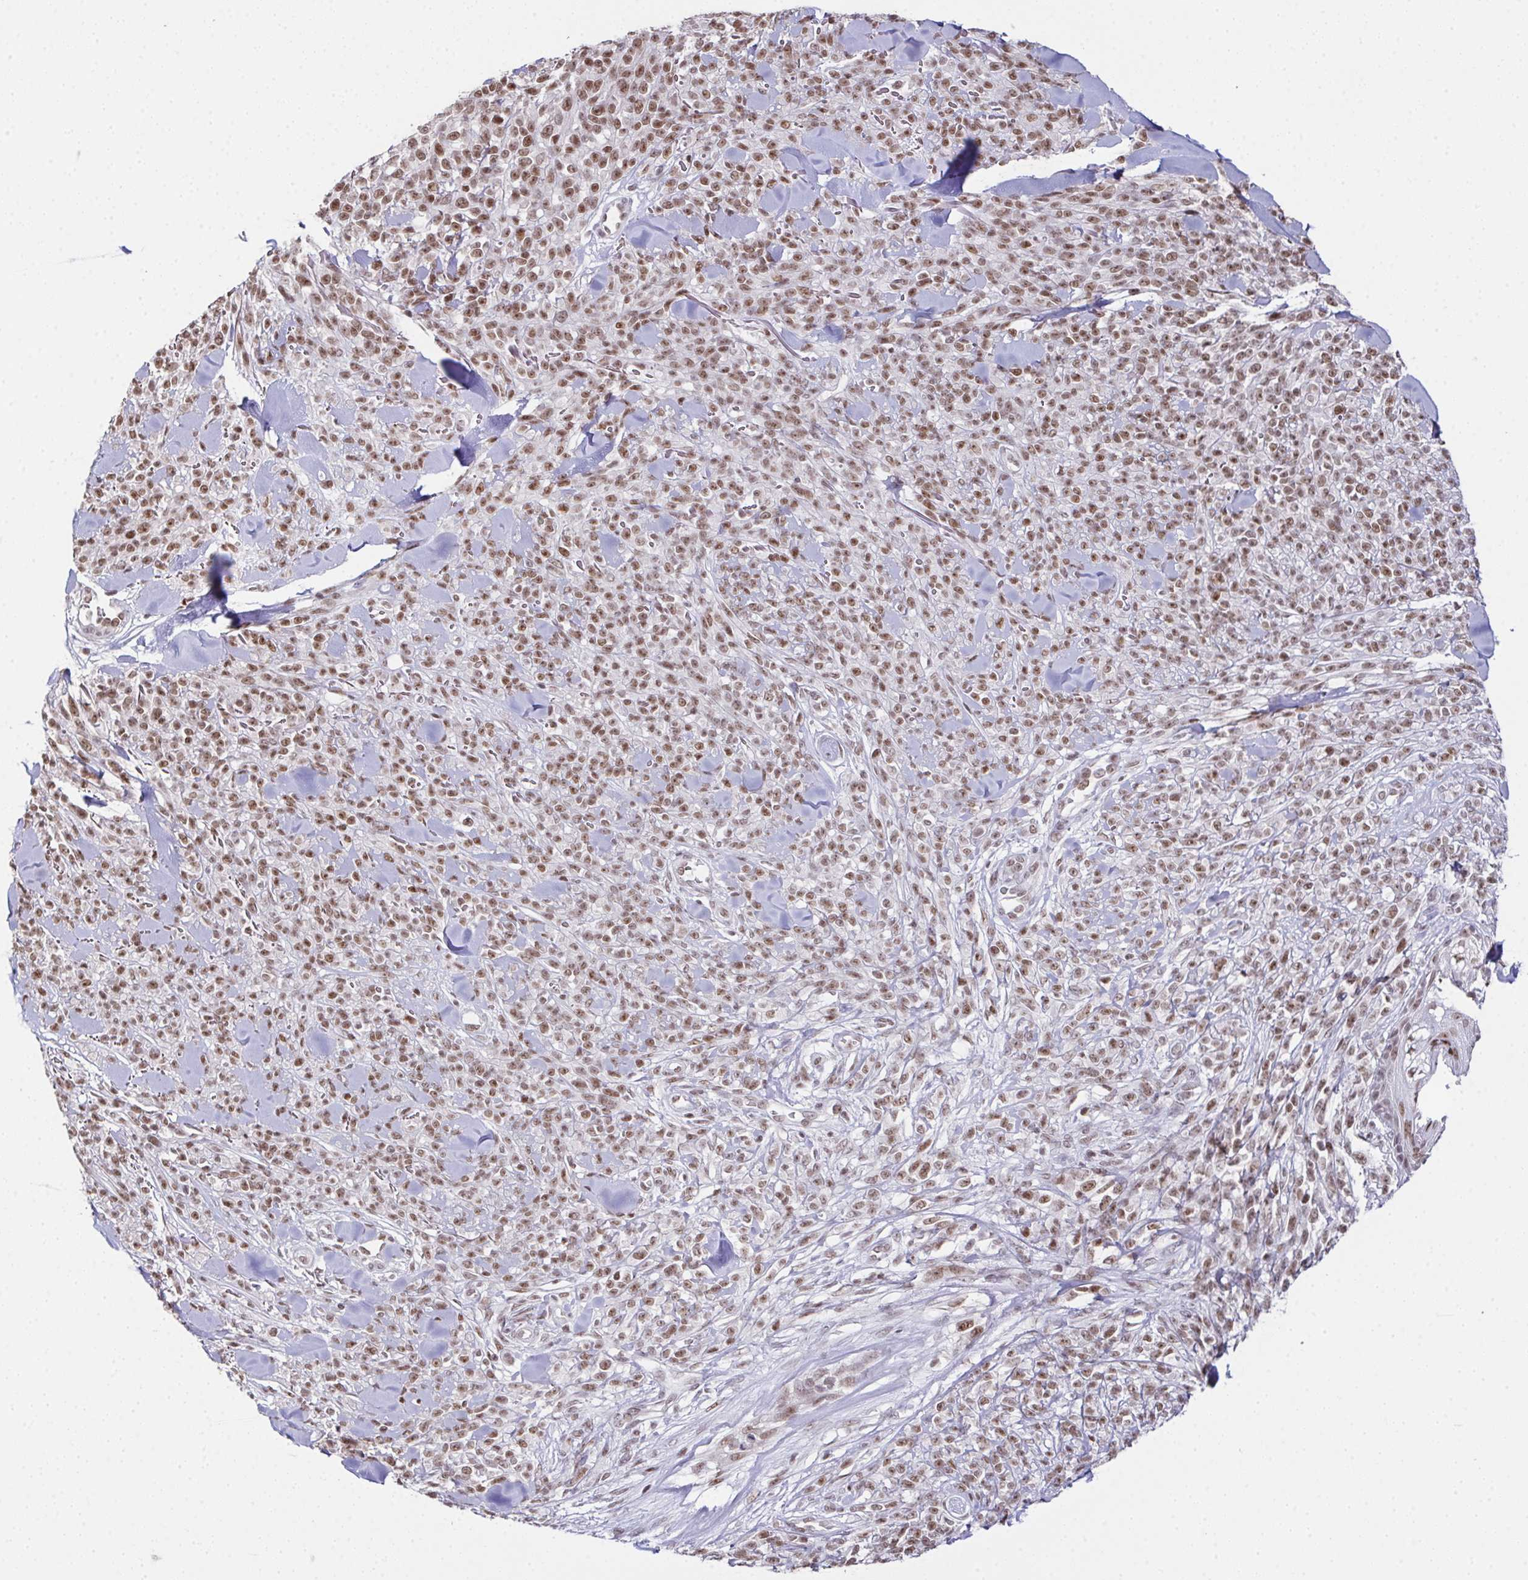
{"staining": {"intensity": "moderate", "quantity": ">75%", "location": "nuclear"}, "tissue": "melanoma", "cell_type": "Tumor cells", "image_type": "cancer", "snomed": [{"axis": "morphology", "description": "Malignant melanoma, NOS"}, {"axis": "topography", "description": "Skin"}, {"axis": "topography", "description": "Skin of trunk"}], "caption": "Immunohistochemistry micrograph of neoplastic tissue: malignant melanoma stained using immunohistochemistry displays medium levels of moderate protein expression localized specifically in the nuclear of tumor cells, appearing as a nuclear brown color.", "gene": "ZNF800", "patient": {"sex": "male", "age": 74}}